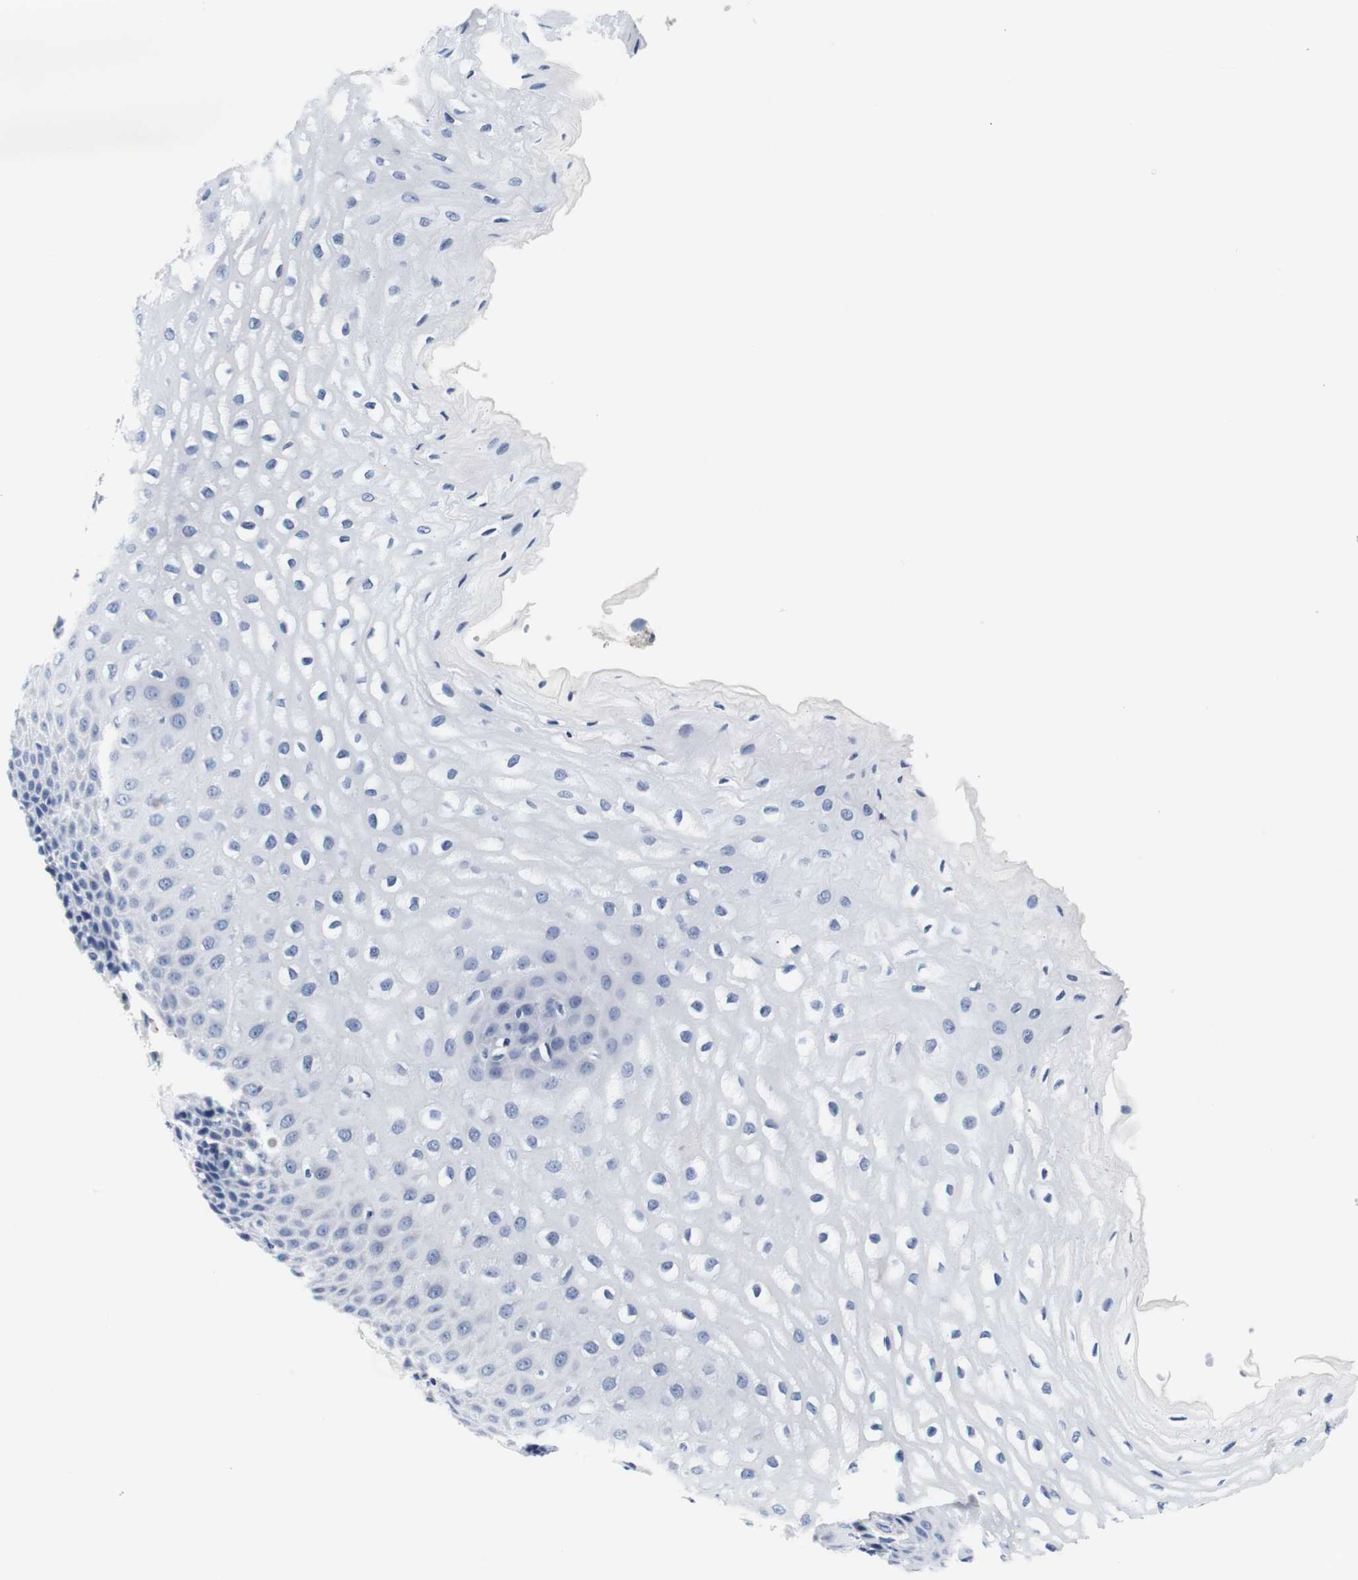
{"staining": {"intensity": "negative", "quantity": "none", "location": "none"}, "tissue": "esophagus", "cell_type": "Squamous epithelial cells", "image_type": "normal", "snomed": [{"axis": "morphology", "description": "Normal tissue, NOS"}, {"axis": "topography", "description": "Esophagus"}], "caption": "Immunohistochemistry of benign esophagus reveals no positivity in squamous epithelial cells. (Stains: DAB (3,3'-diaminobenzidine) immunohistochemistry (IHC) with hematoxylin counter stain, Microscopy: brightfield microscopy at high magnification).", "gene": "GP1BA", "patient": {"sex": "male", "age": 54}}